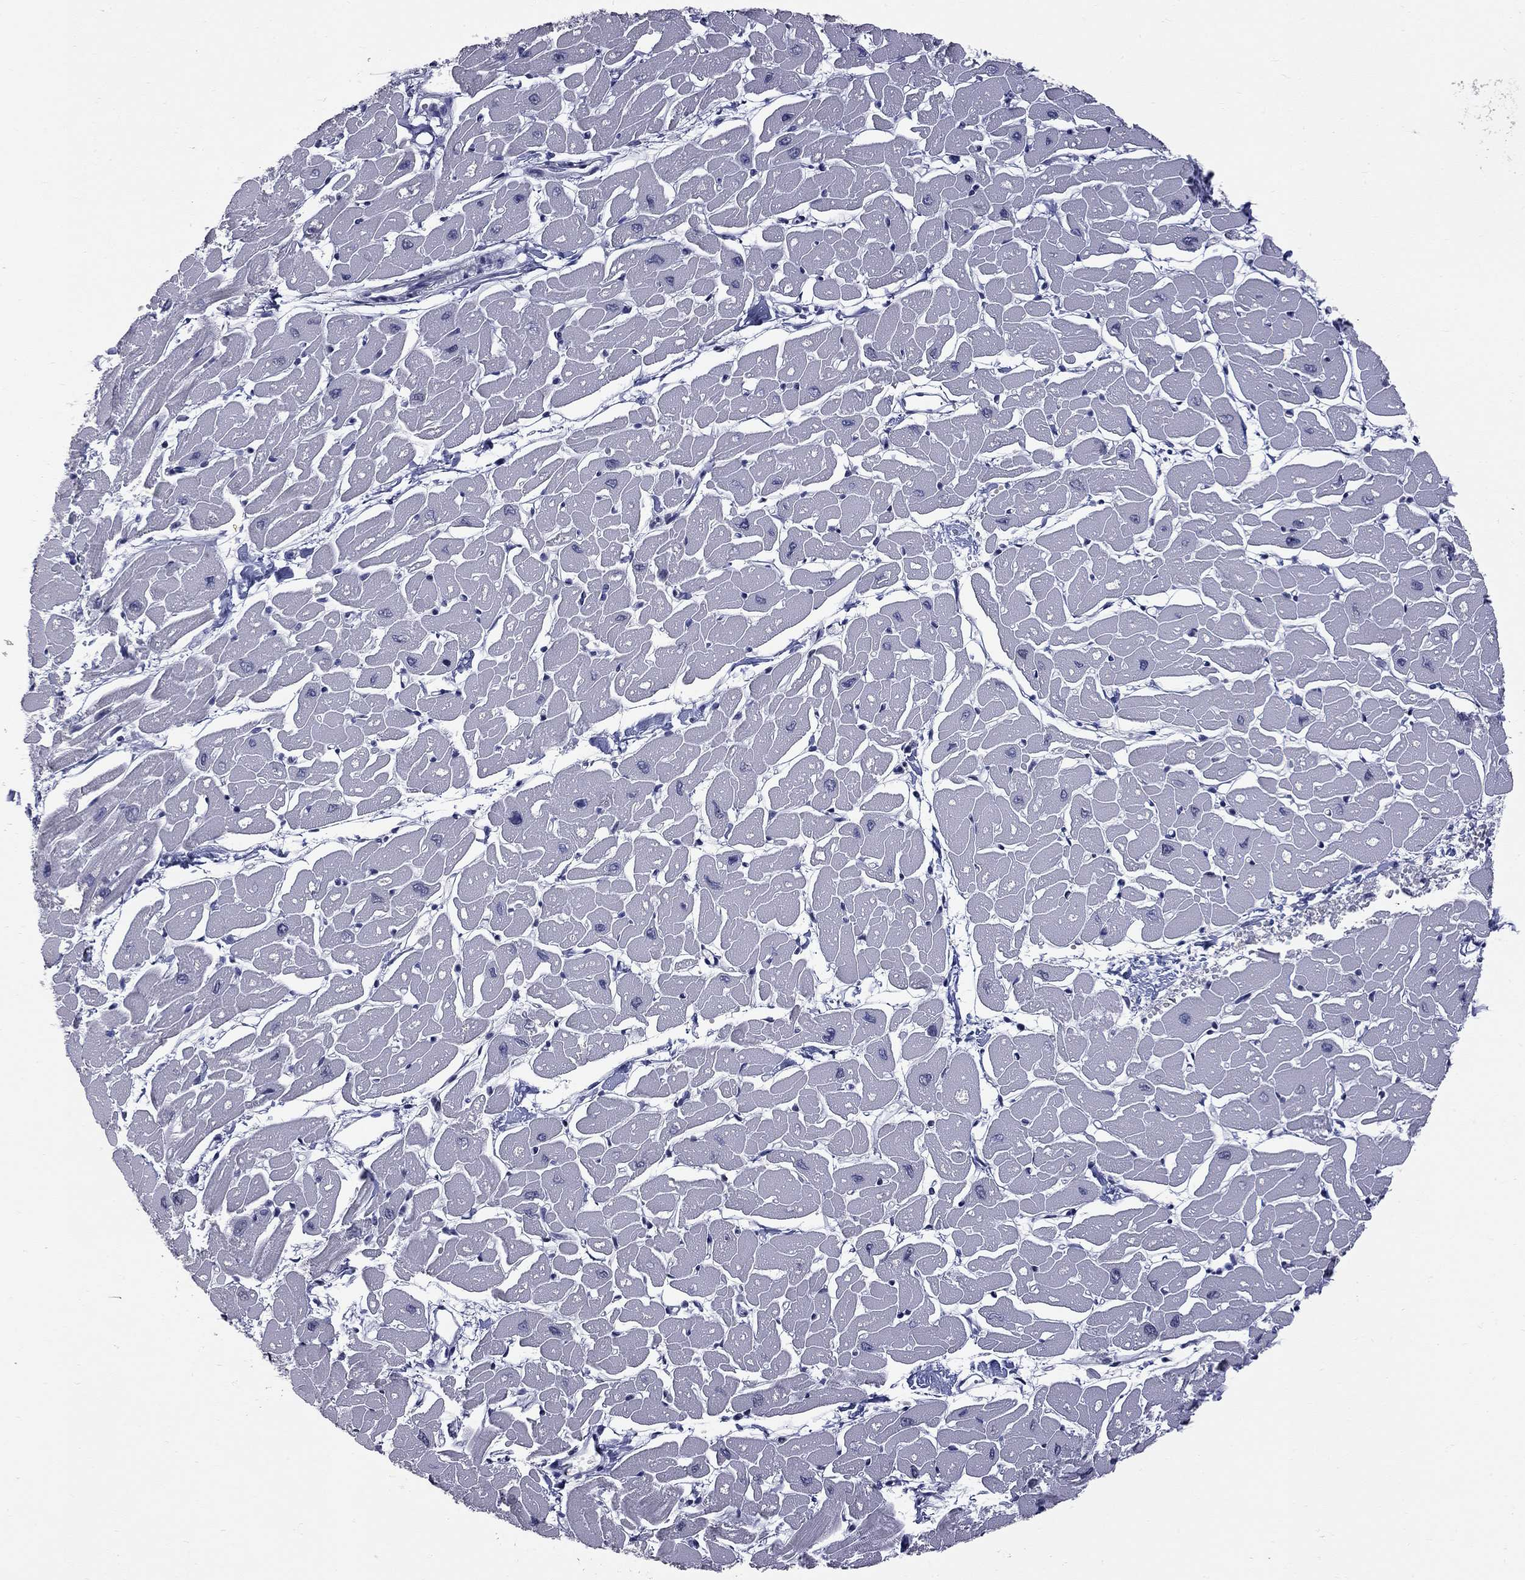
{"staining": {"intensity": "negative", "quantity": "none", "location": "none"}, "tissue": "heart muscle", "cell_type": "Cardiomyocytes", "image_type": "normal", "snomed": [{"axis": "morphology", "description": "Normal tissue, NOS"}, {"axis": "topography", "description": "Heart"}], "caption": "High magnification brightfield microscopy of benign heart muscle stained with DAB (3,3'-diaminobenzidine) (brown) and counterstained with hematoxylin (blue): cardiomyocytes show no significant staining.", "gene": "ZNF154", "patient": {"sex": "male", "age": 57}}